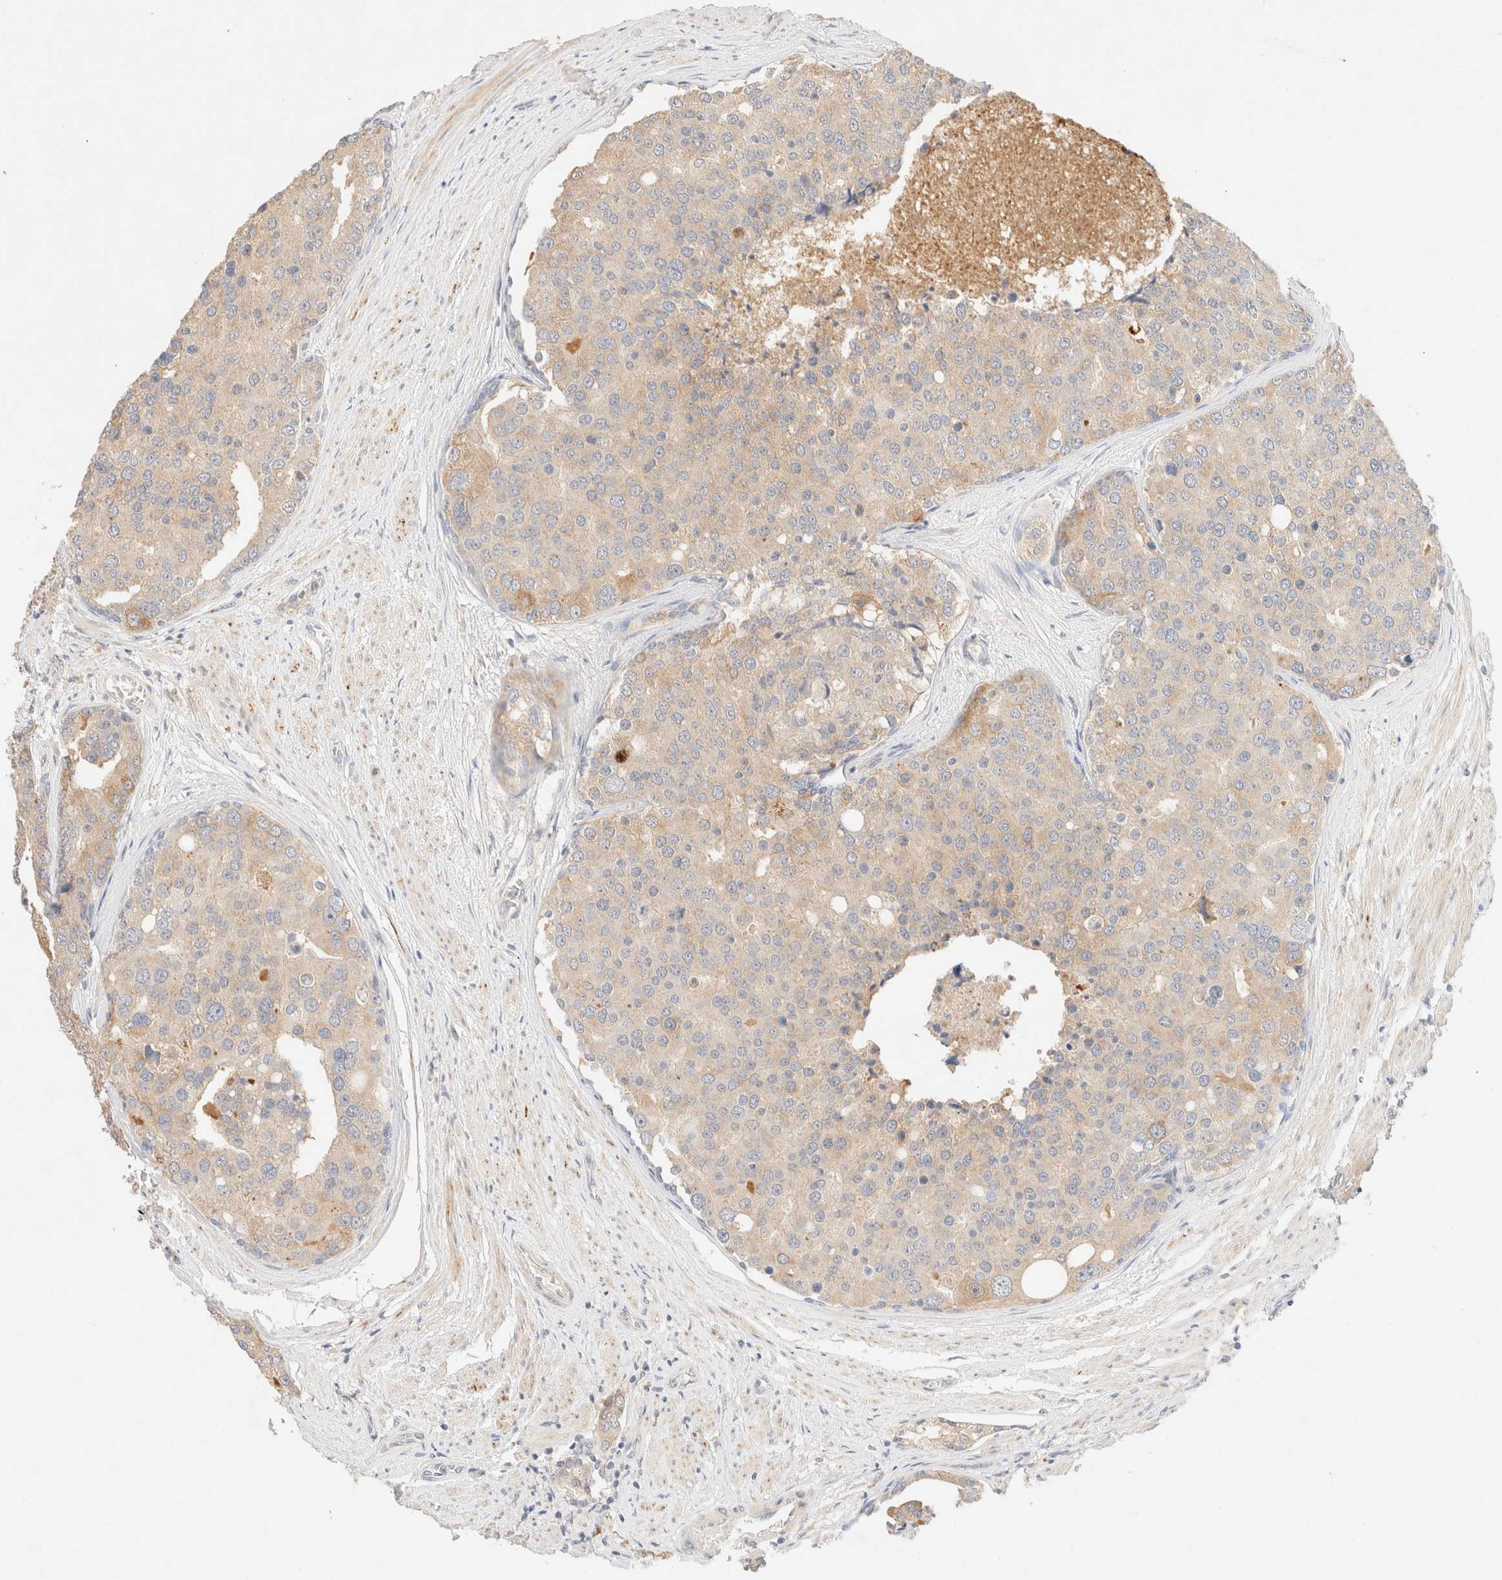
{"staining": {"intensity": "weak", "quantity": ">75%", "location": "cytoplasmic/membranous"}, "tissue": "prostate cancer", "cell_type": "Tumor cells", "image_type": "cancer", "snomed": [{"axis": "morphology", "description": "Adenocarcinoma, High grade"}, {"axis": "topography", "description": "Prostate"}], "caption": "Immunohistochemical staining of prostate cancer reveals weak cytoplasmic/membranous protein positivity in approximately >75% of tumor cells.", "gene": "SNTB1", "patient": {"sex": "male", "age": 50}}